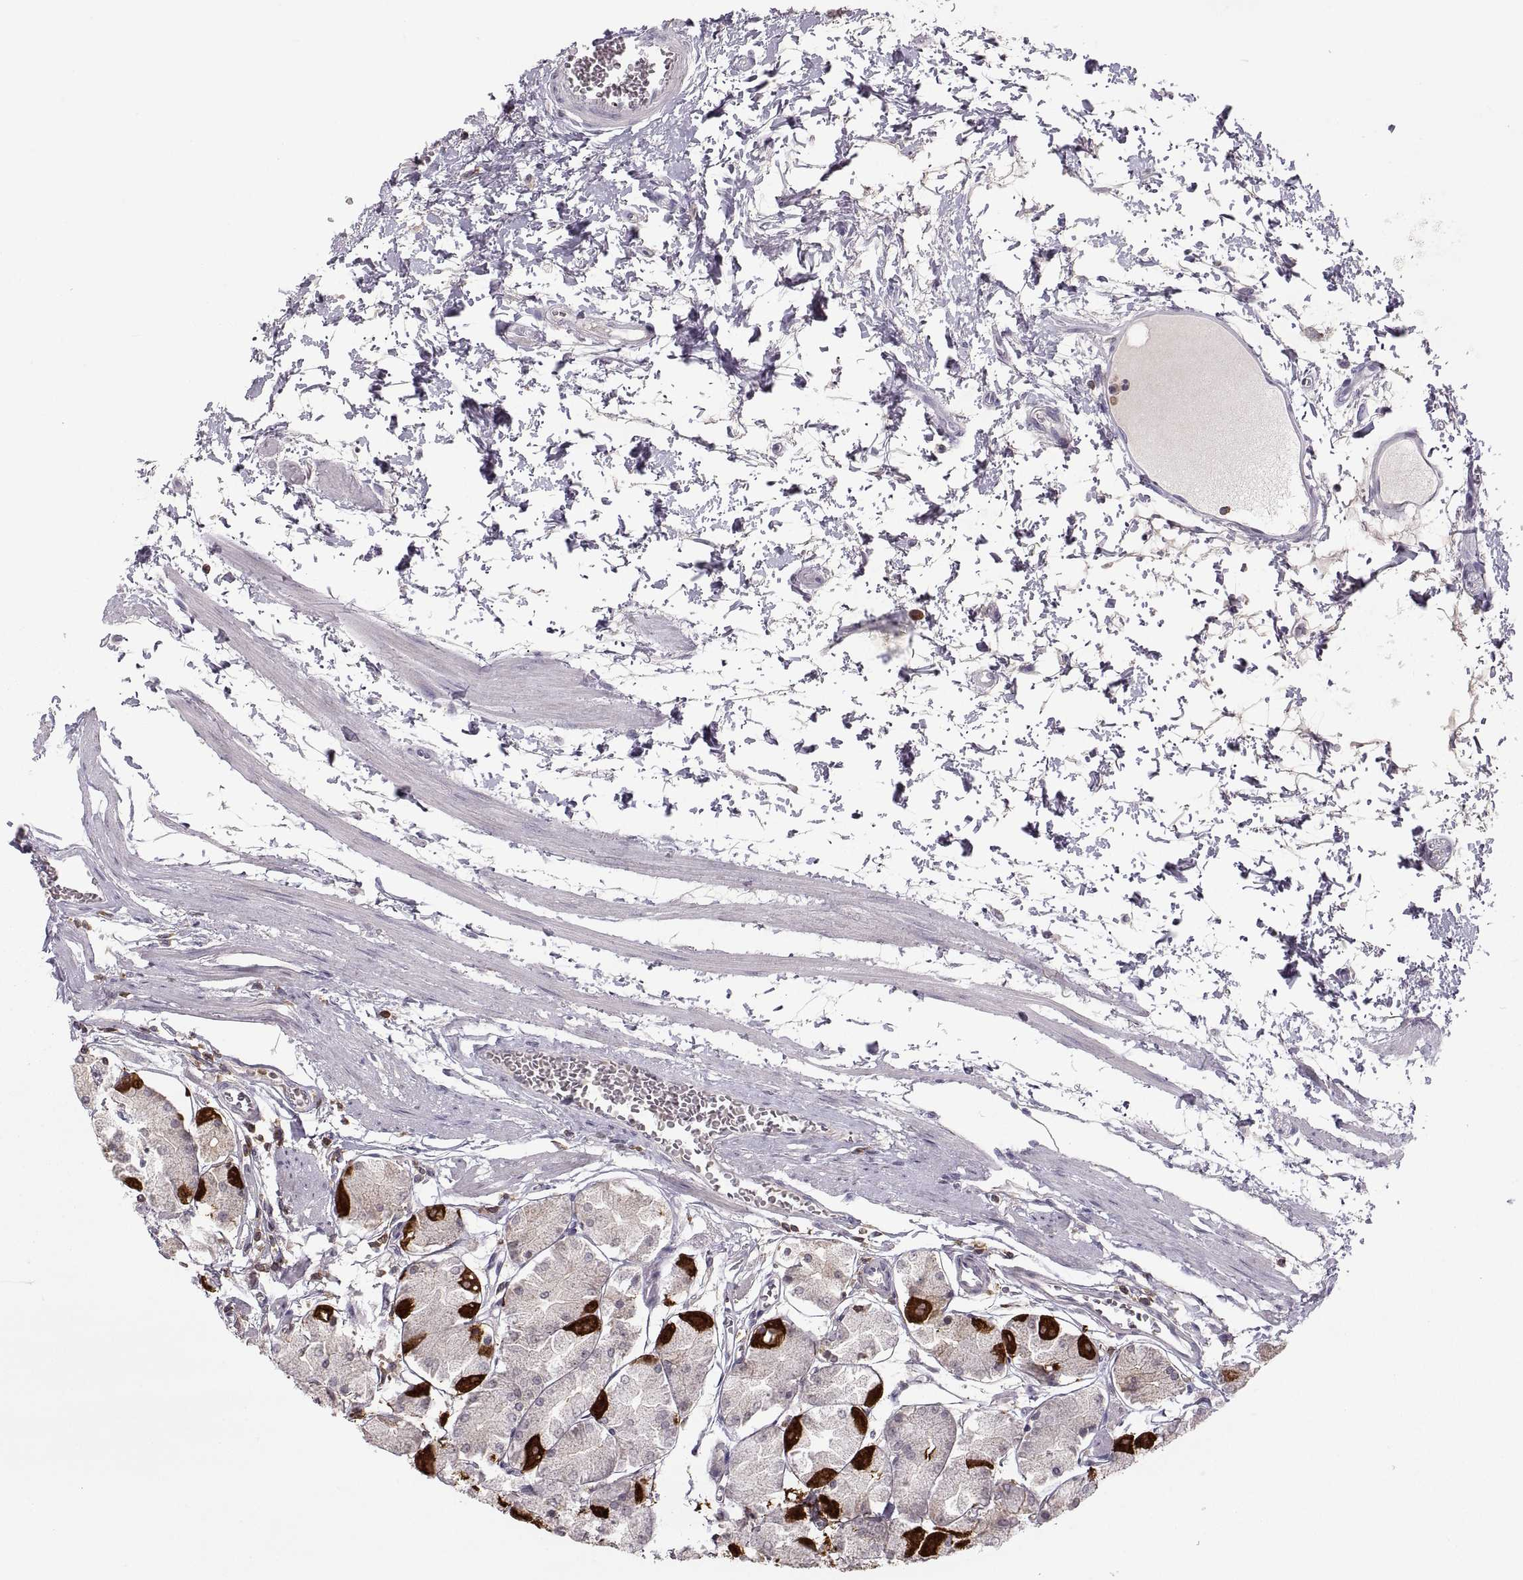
{"staining": {"intensity": "strong", "quantity": "25%-75%", "location": "cytoplasmic/membranous"}, "tissue": "stomach", "cell_type": "Glandular cells", "image_type": "normal", "snomed": [{"axis": "morphology", "description": "Normal tissue, NOS"}, {"axis": "topography", "description": "Stomach, upper"}], "caption": "This image displays immunohistochemistry staining of normal stomach, with high strong cytoplasmic/membranous expression in about 25%-75% of glandular cells.", "gene": "EZR", "patient": {"sex": "male", "age": 60}}